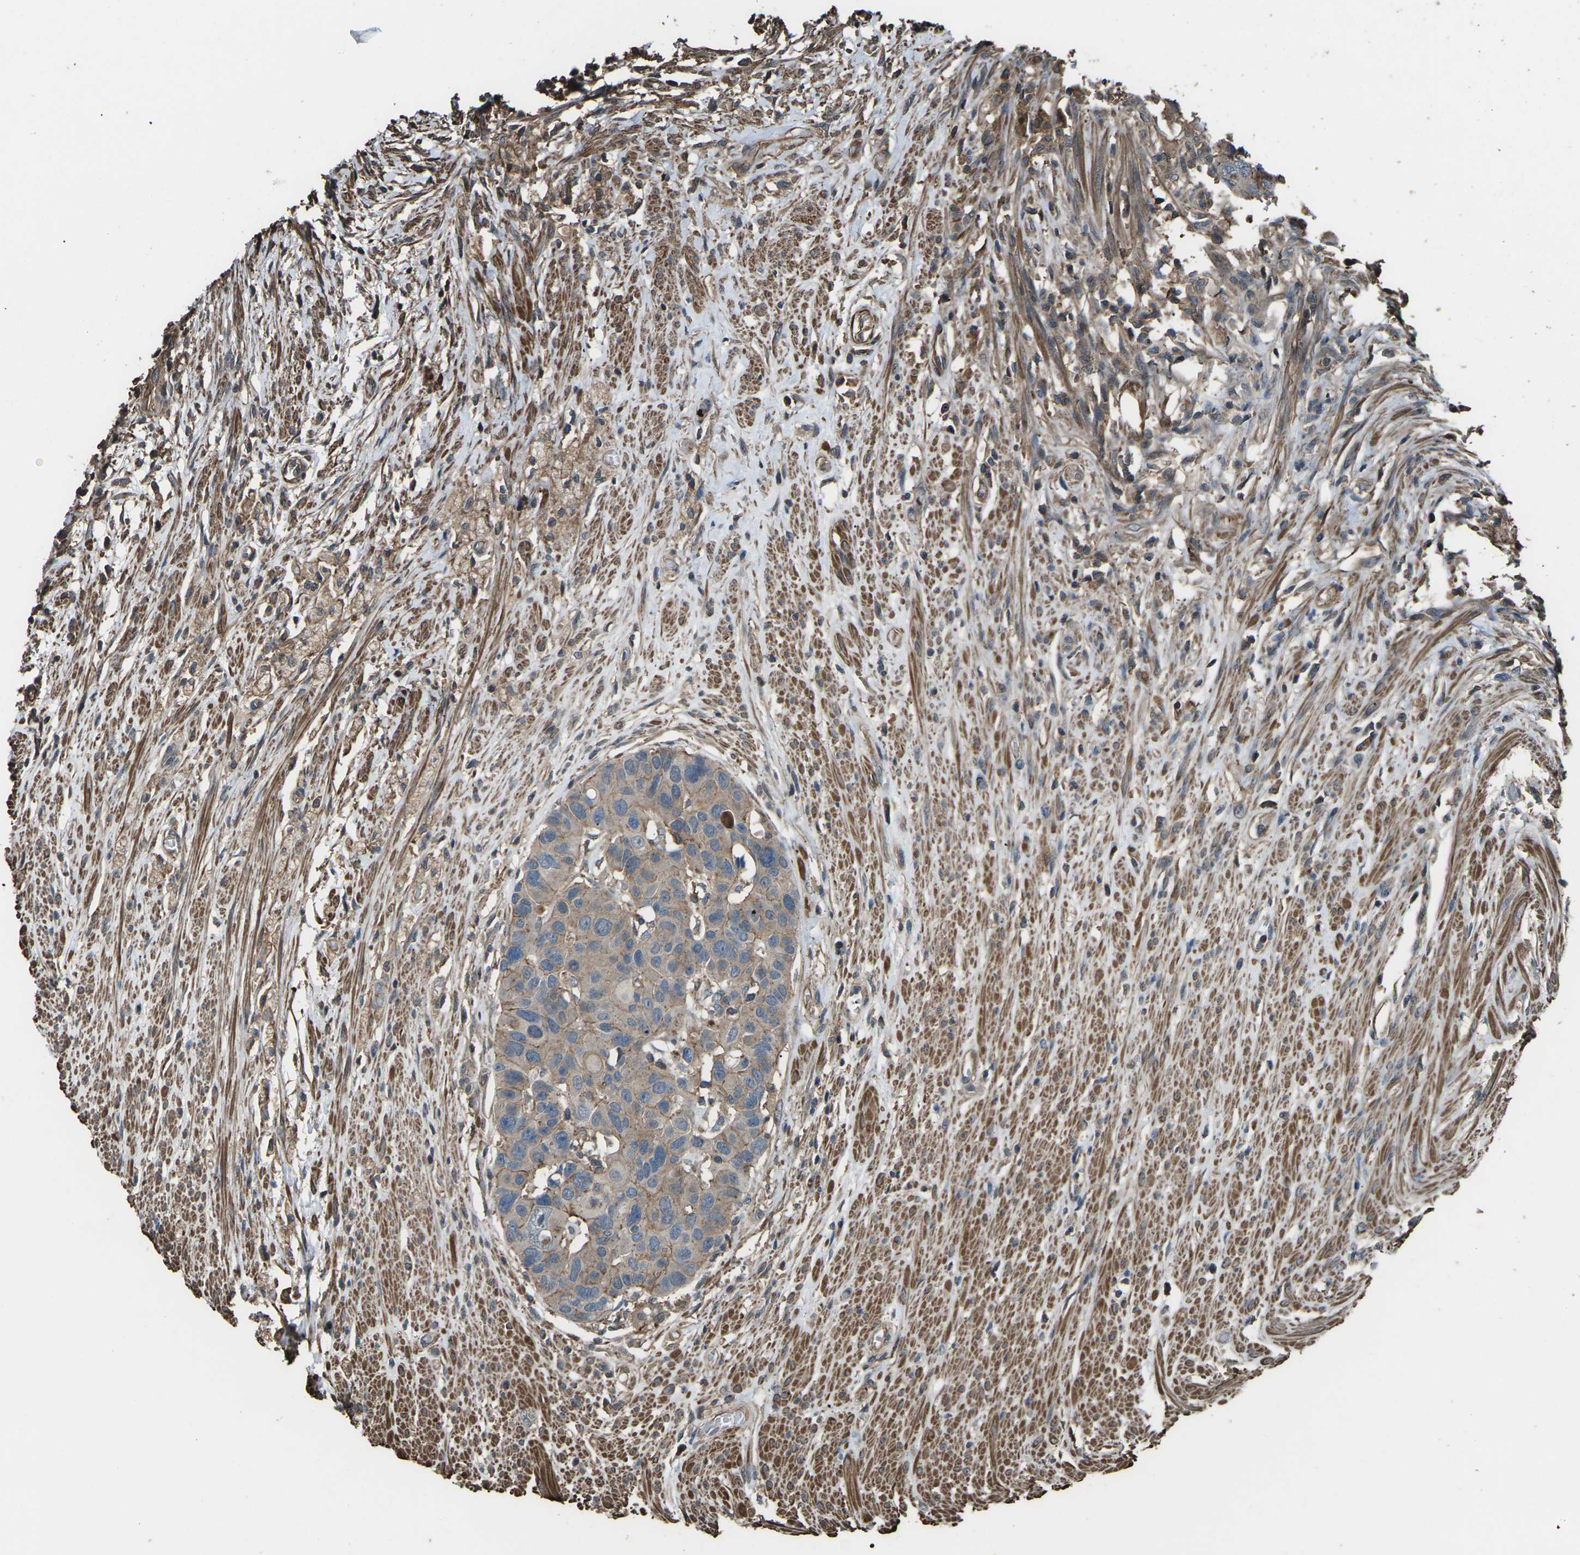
{"staining": {"intensity": "strong", "quantity": "25%-75%", "location": "cytoplasmic/membranous"}, "tissue": "colorectal cancer", "cell_type": "Tumor cells", "image_type": "cancer", "snomed": [{"axis": "morphology", "description": "Adenocarcinoma, NOS"}, {"axis": "topography", "description": "Rectum"}], "caption": "Immunohistochemistry of human colorectal adenocarcinoma demonstrates high levels of strong cytoplasmic/membranous positivity in about 25%-75% of tumor cells.", "gene": "DHPS", "patient": {"sex": "male", "age": 51}}